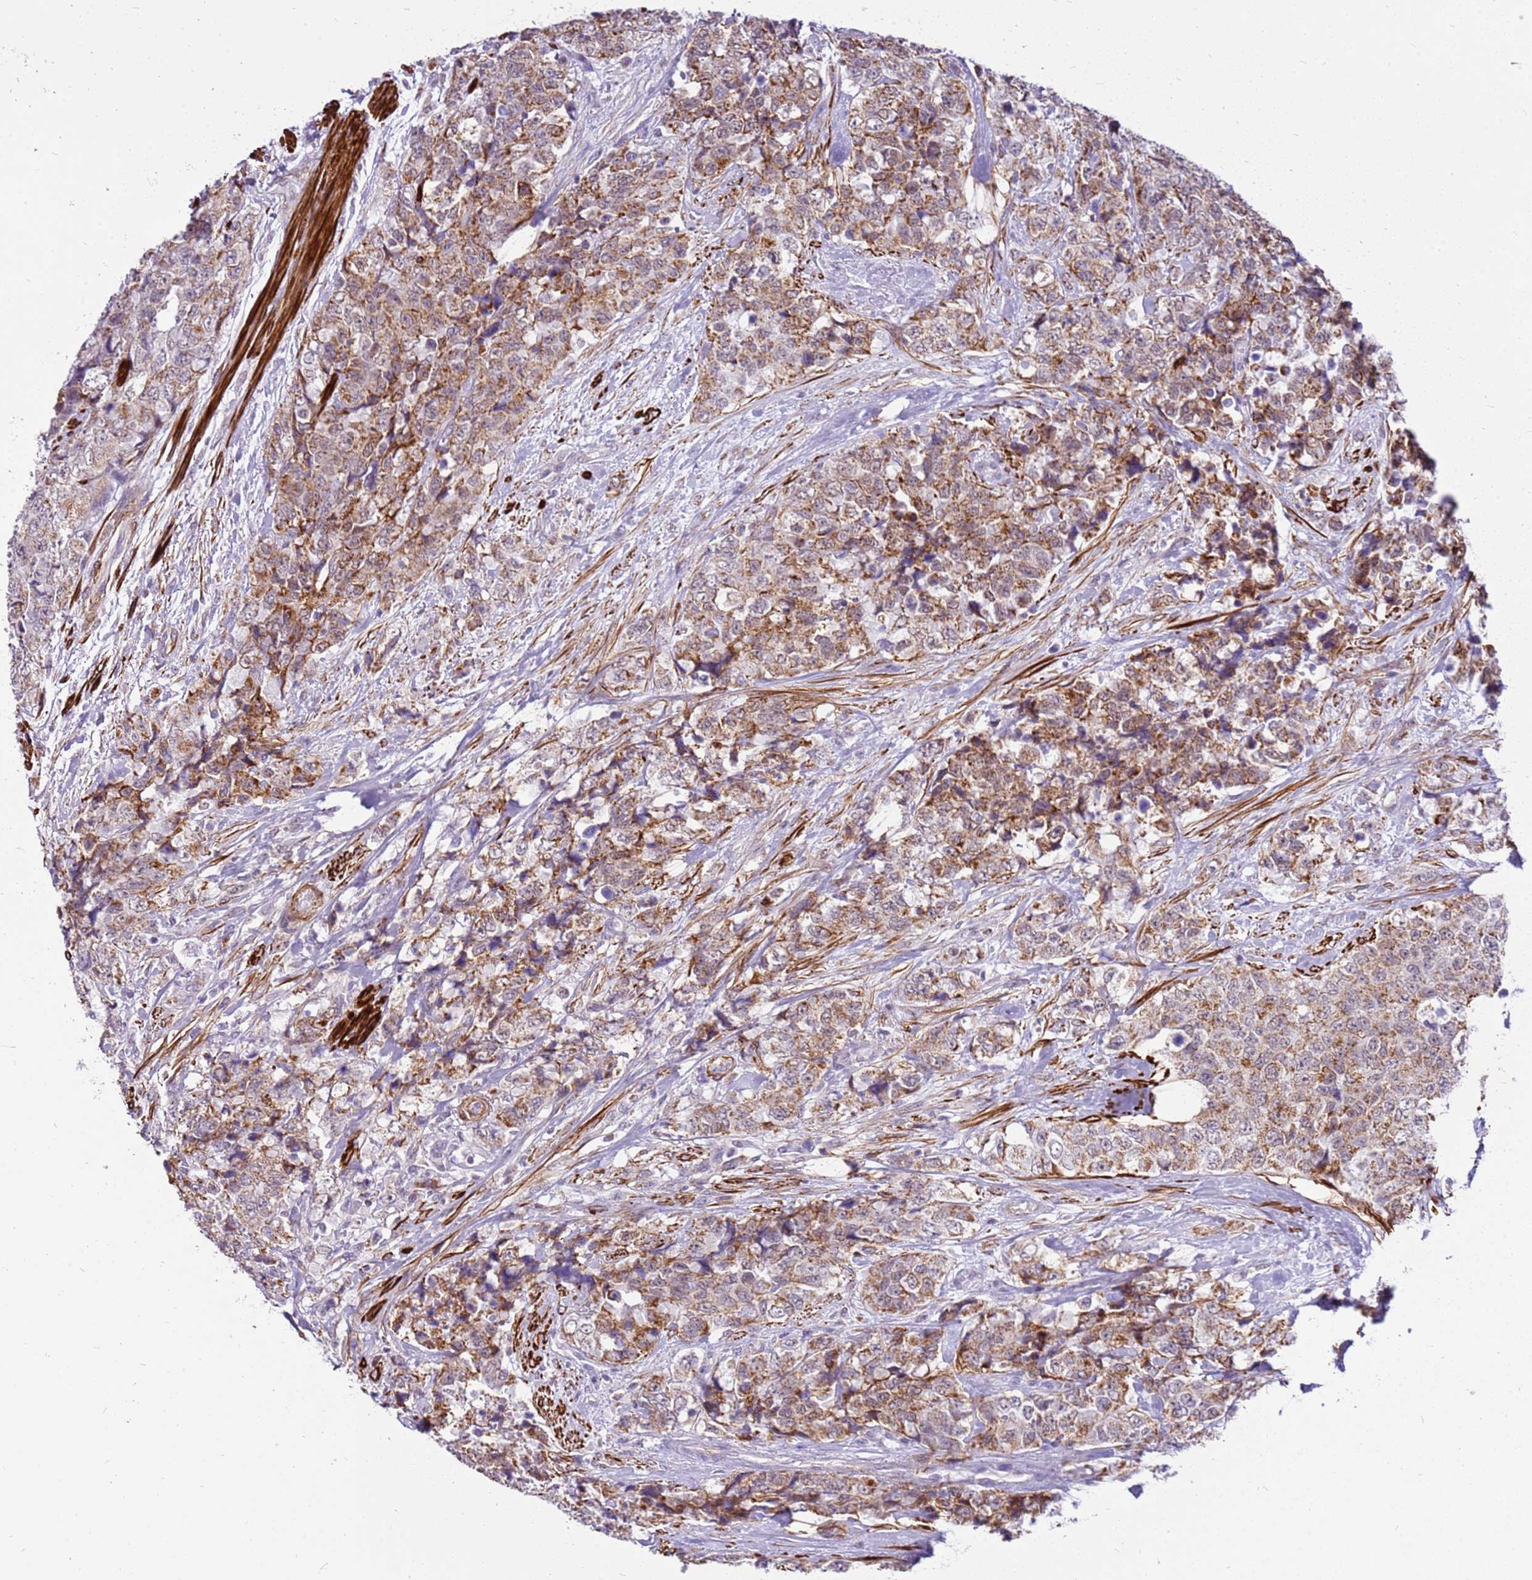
{"staining": {"intensity": "moderate", "quantity": ">75%", "location": "cytoplasmic/membranous"}, "tissue": "urothelial cancer", "cell_type": "Tumor cells", "image_type": "cancer", "snomed": [{"axis": "morphology", "description": "Urothelial carcinoma, High grade"}, {"axis": "topography", "description": "Urinary bladder"}], "caption": "A histopathology image showing moderate cytoplasmic/membranous staining in about >75% of tumor cells in urothelial carcinoma (high-grade), as visualized by brown immunohistochemical staining.", "gene": "SMIM4", "patient": {"sex": "female", "age": 78}}